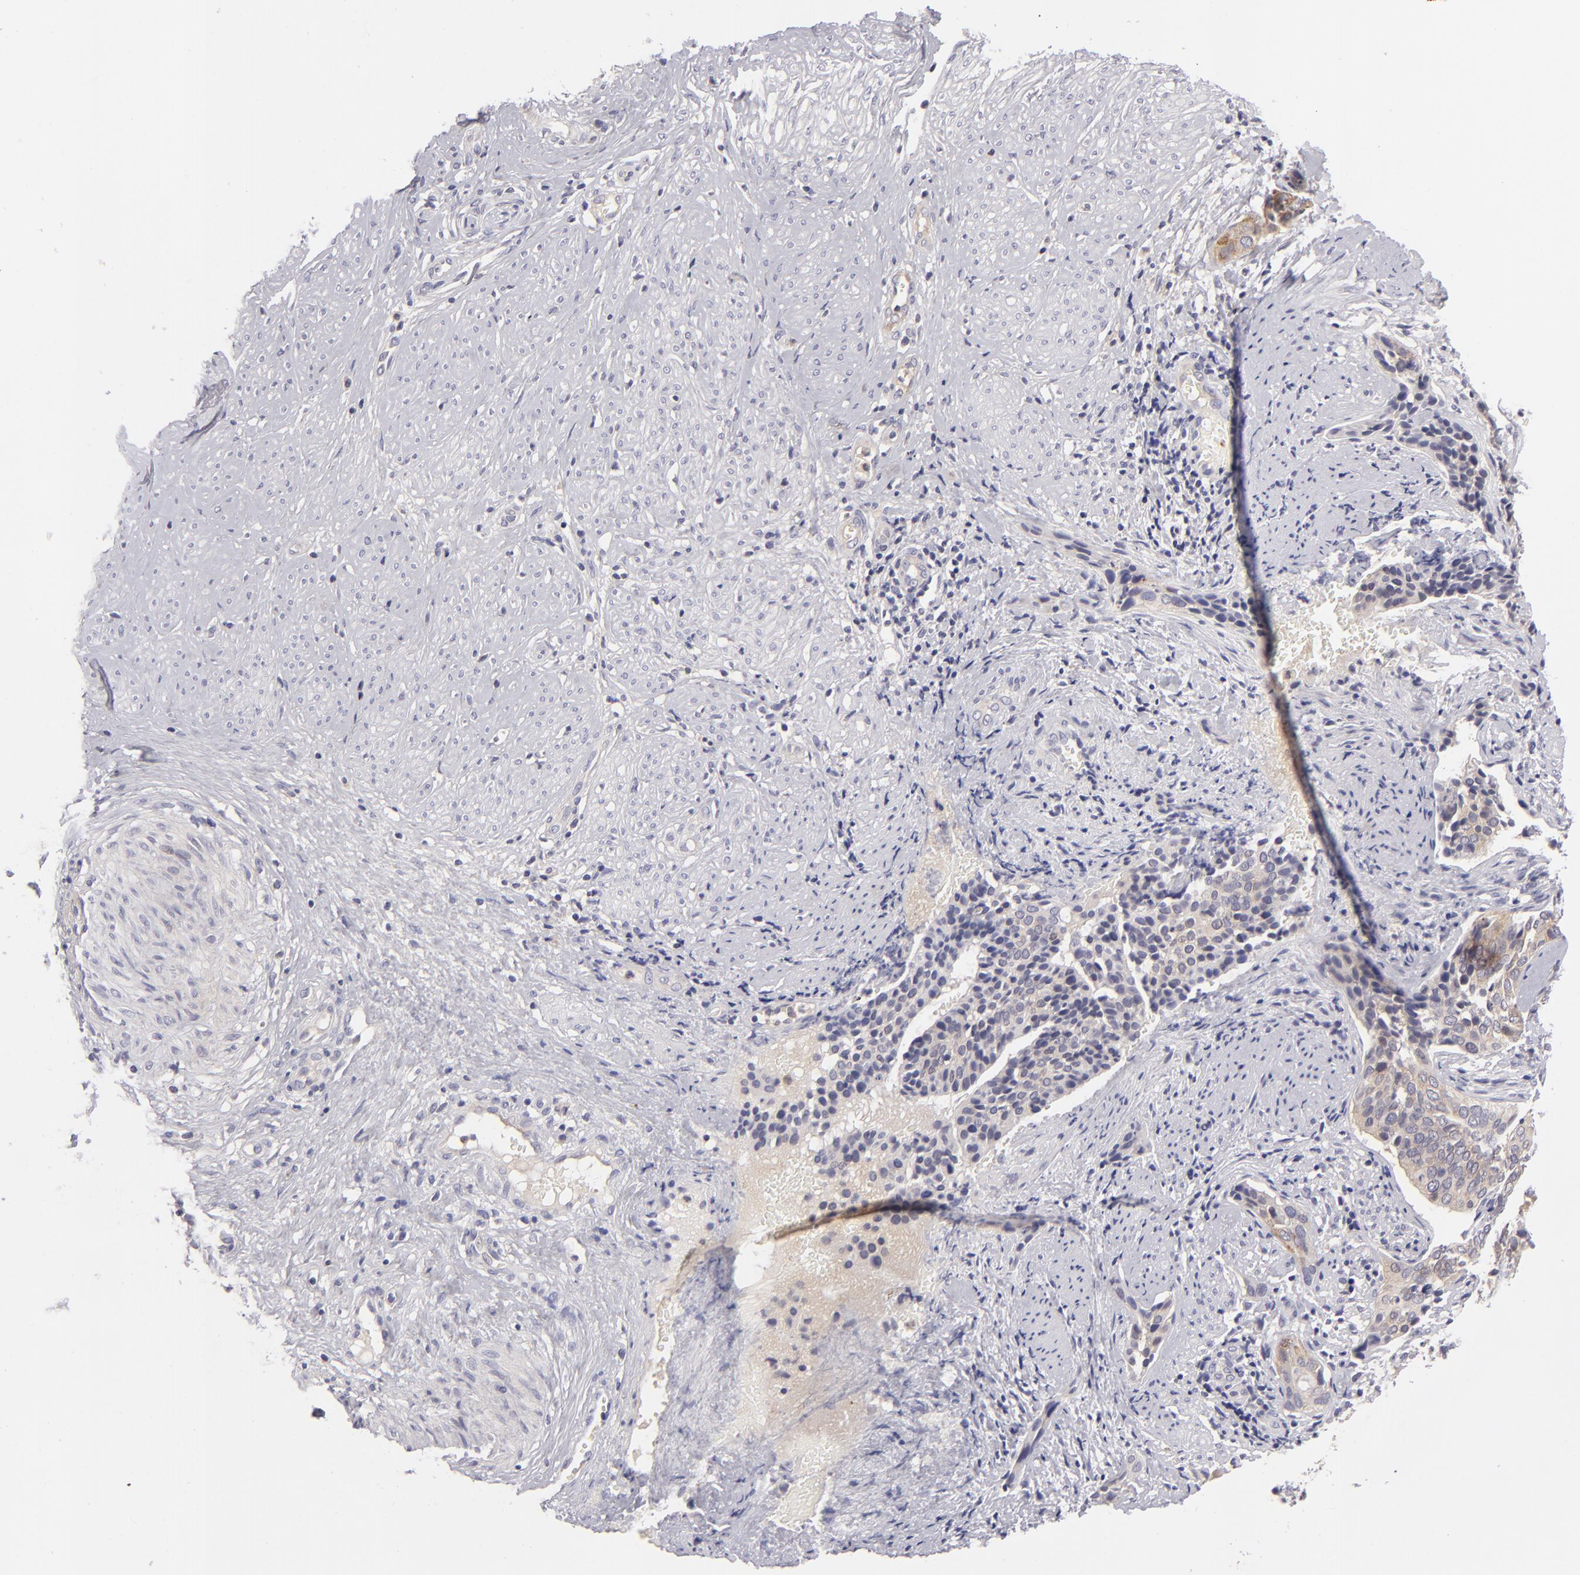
{"staining": {"intensity": "moderate", "quantity": ">75%", "location": "cytoplasmic/membranous"}, "tissue": "cervical cancer", "cell_type": "Tumor cells", "image_type": "cancer", "snomed": [{"axis": "morphology", "description": "Squamous cell carcinoma, NOS"}, {"axis": "topography", "description": "Cervix"}], "caption": "There is medium levels of moderate cytoplasmic/membranous staining in tumor cells of cervical cancer, as demonstrated by immunohistochemical staining (brown color).", "gene": "MMP10", "patient": {"sex": "female", "age": 31}}